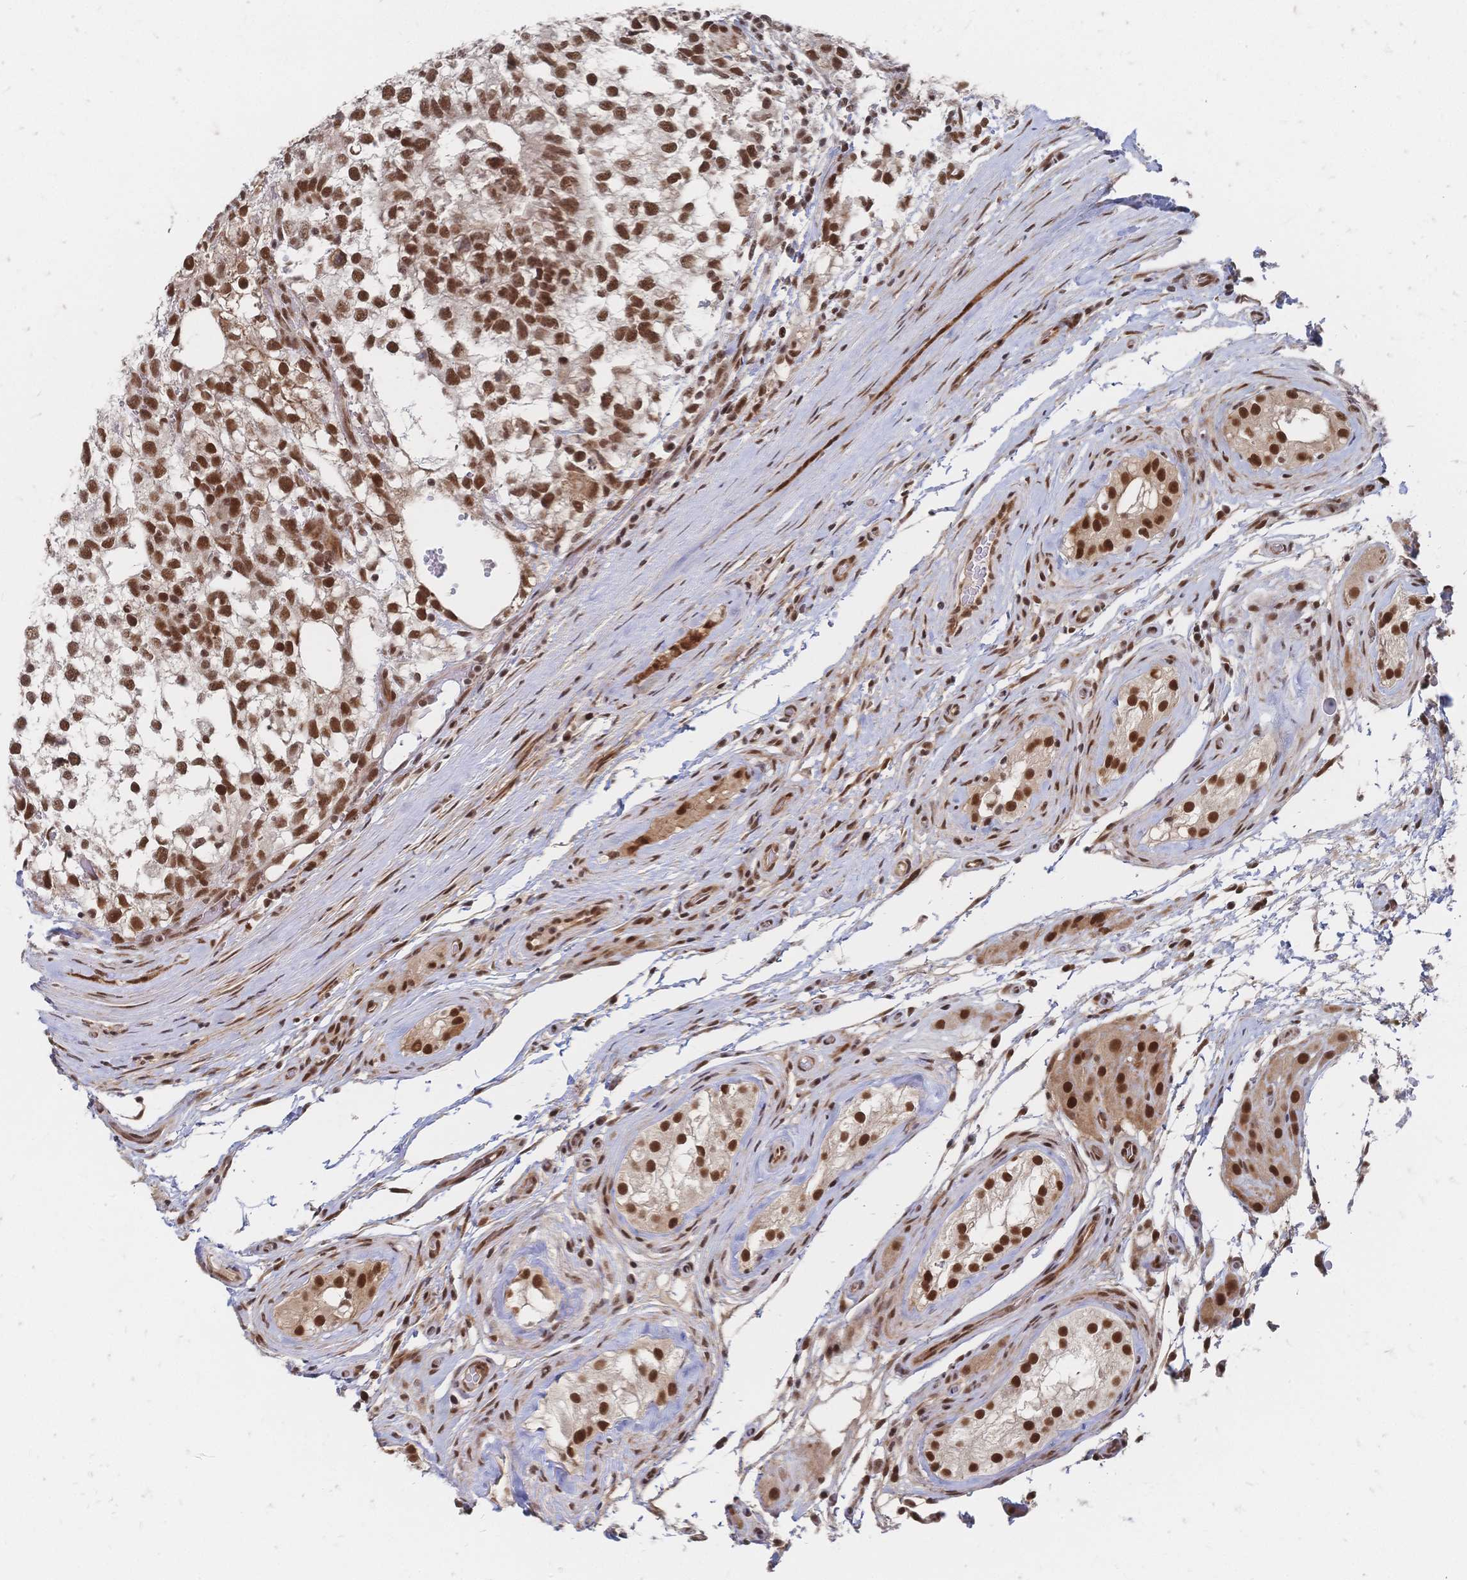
{"staining": {"intensity": "moderate", "quantity": ">75%", "location": "nuclear"}, "tissue": "testis cancer", "cell_type": "Tumor cells", "image_type": "cancer", "snomed": [{"axis": "morphology", "description": "Seminoma, NOS"}, {"axis": "morphology", "description": "Carcinoma, Embryonal, NOS"}, {"axis": "topography", "description": "Testis"}], "caption": "About >75% of tumor cells in human testis cancer reveal moderate nuclear protein expression as visualized by brown immunohistochemical staining.", "gene": "NELFA", "patient": {"sex": "male", "age": 41}}